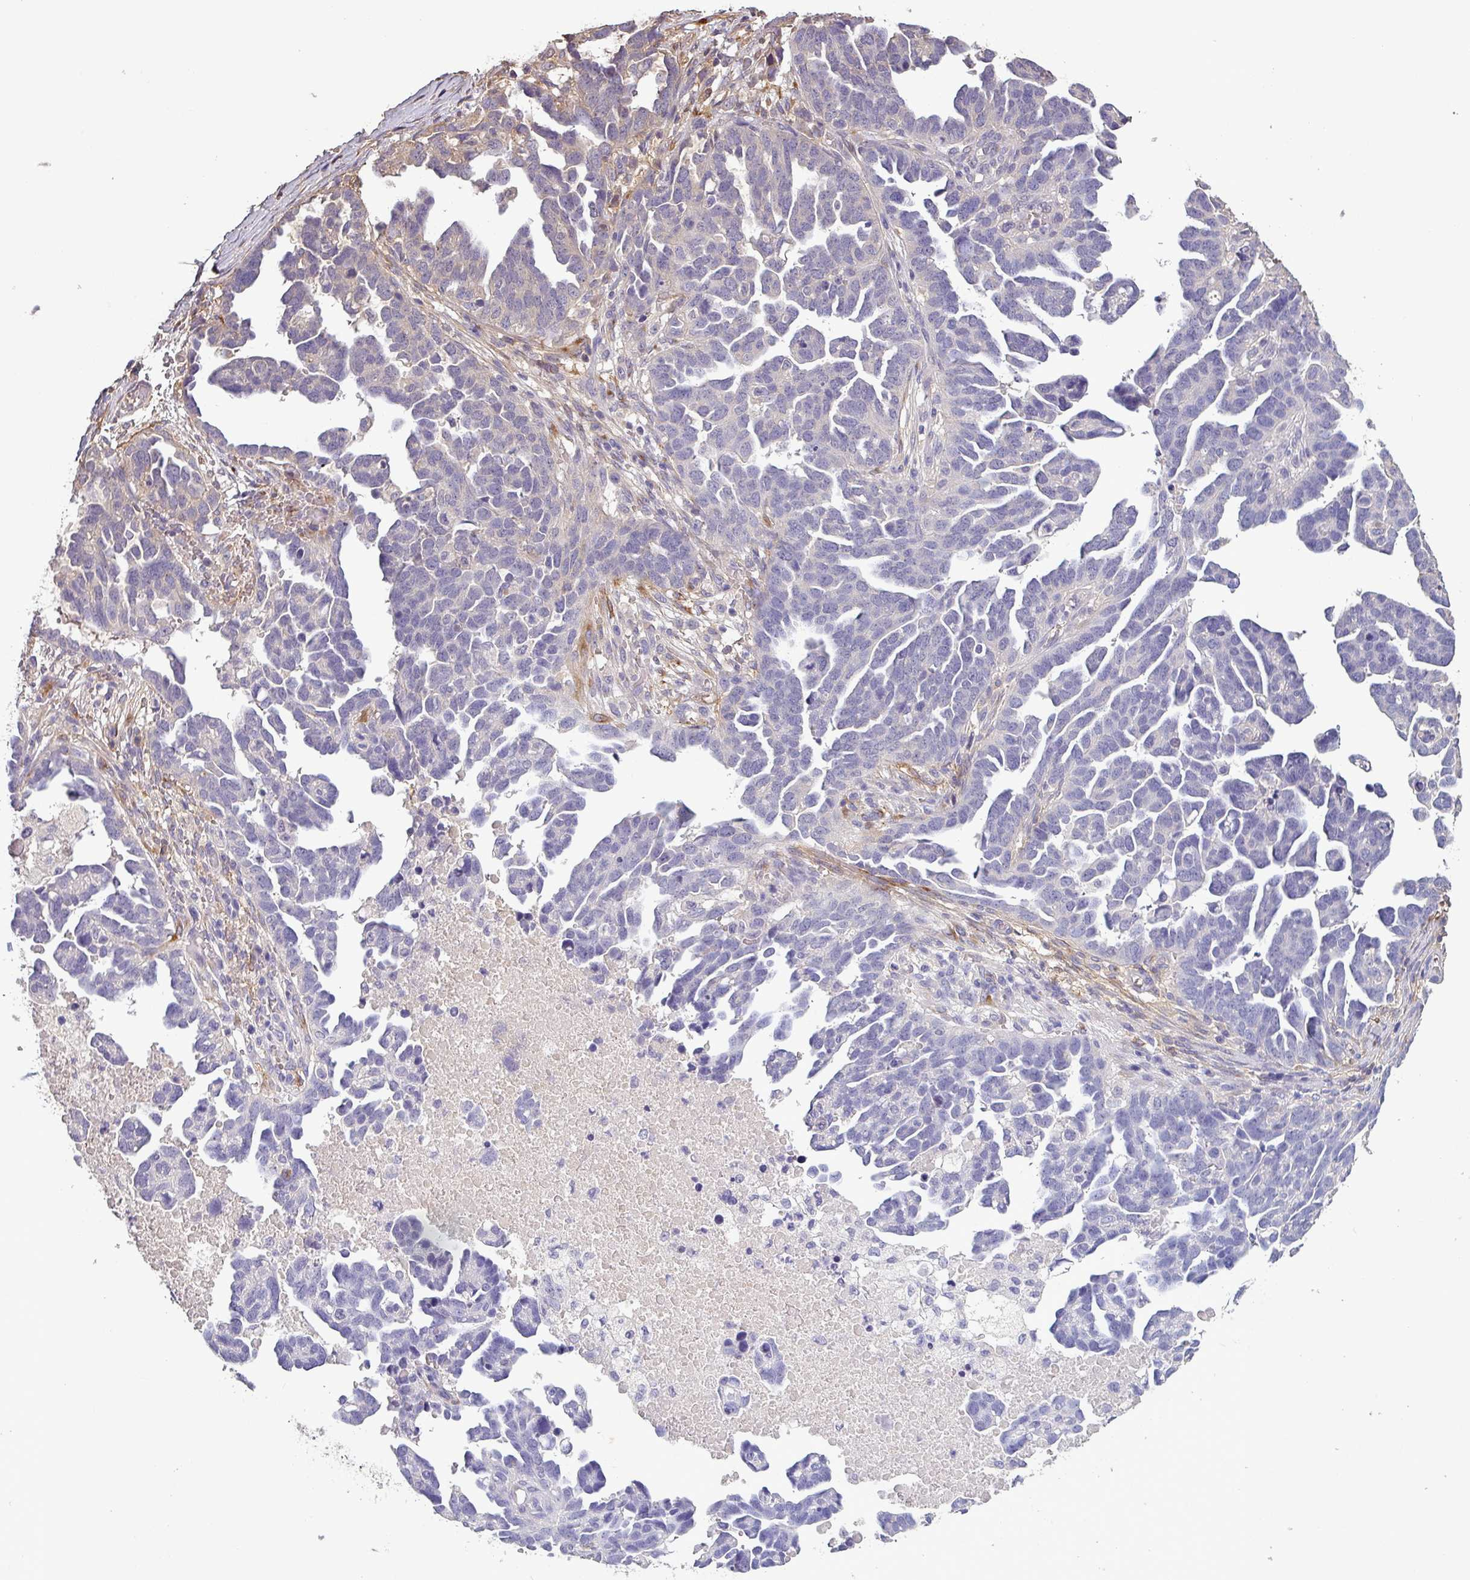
{"staining": {"intensity": "moderate", "quantity": "<25%", "location": "cytoplasmic/membranous"}, "tissue": "ovarian cancer", "cell_type": "Tumor cells", "image_type": "cancer", "snomed": [{"axis": "morphology", "description": "Cystadenocarcinoma, serous, NOS"}, {"axis": "topography", "description": "Ovary"}], "caption": "IHC (DAB (3,3'-diaminobenzidine)) staining of human ovarian cancer (serous cystadenocarcinoma) displays moderate cytoplasmic/membranous protein expression in approximately <25% of tumor cells.", "gene": "ISLR", "patient": {"sex": "female", "age": 54}}